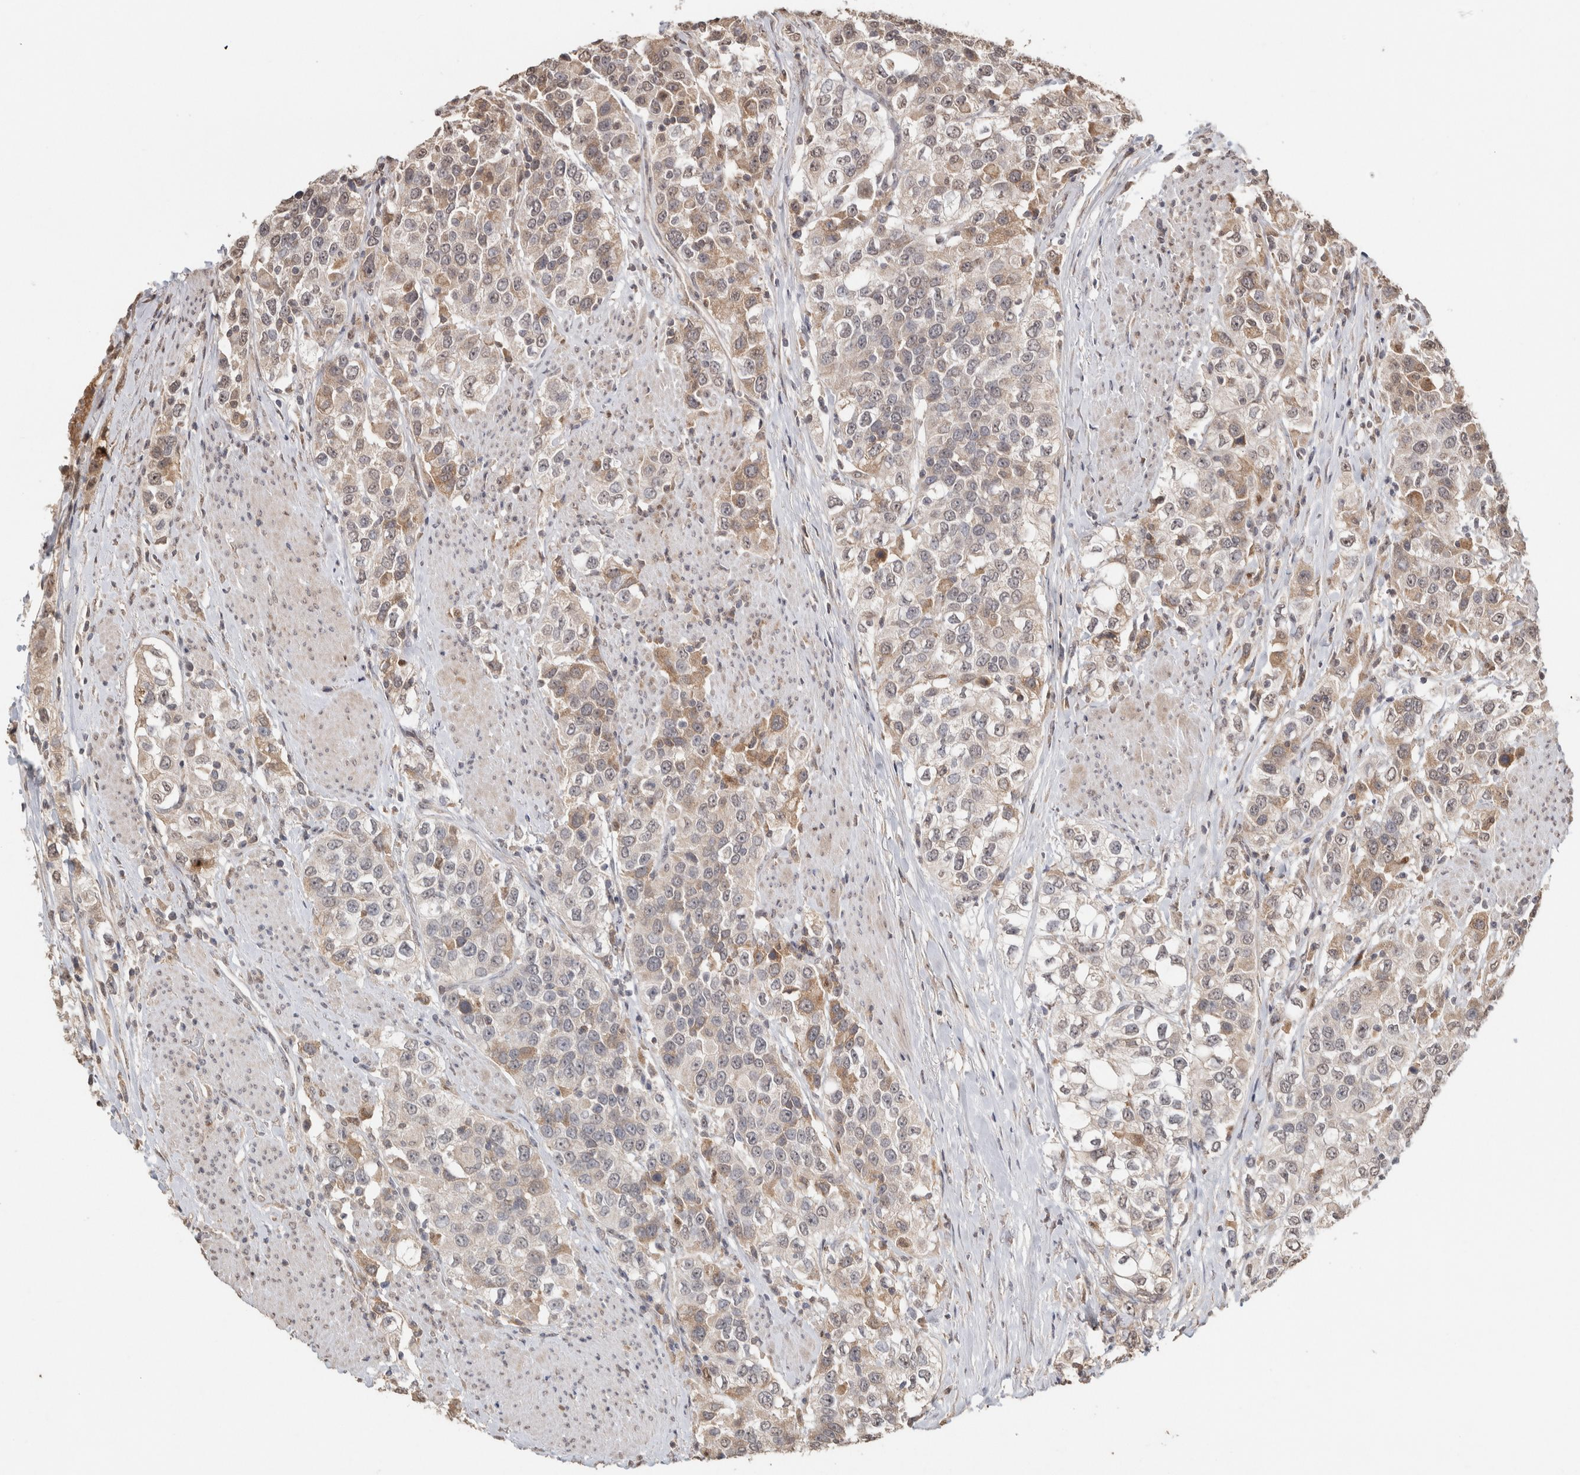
{"staining": {"intensity": "moderate", "quantity": "<25%", "location": "cytoplasmic/membranous"}, "tissue": "urothelial cancer", "cell_type": "Tumor cells", "image_type": "cancer", "snomed": [{"axis": "morphology", "description": "Urothelial carcinoma, High grade"}, {"axis": "topography", "description": "Urinary bladder"}], "caption": "A high-resolution photomicrograph shows immunohistochemistry staining of urothelial cancer, which reveals moderate cytoplasmic/membranous positivity in about <25% of tumor cells. (brown staining indicates protein expression, while blue staining denotes nuclei).", "gene": "FAM3A", "patient": {"sex": "female", "age": 80}}